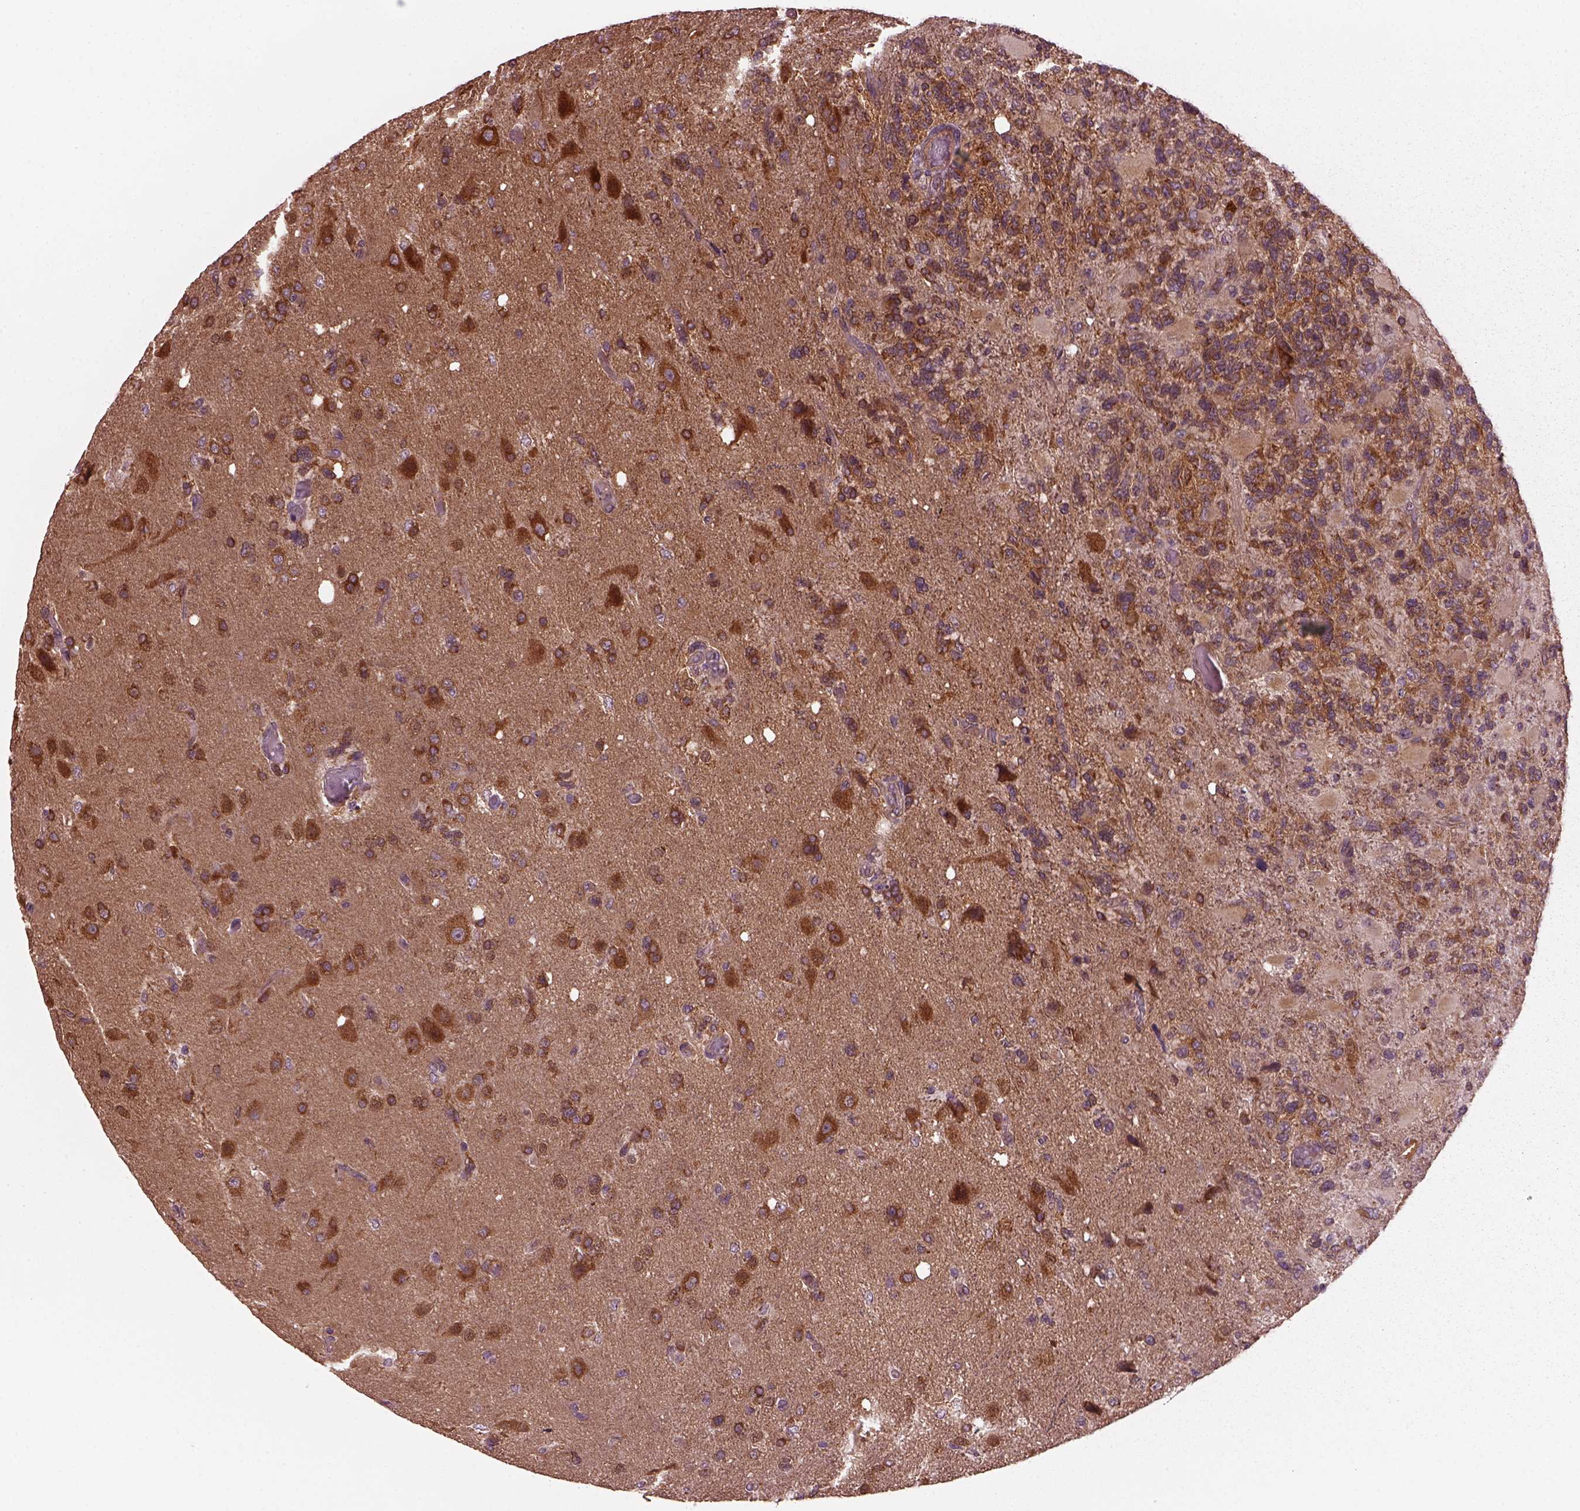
{"staining": {"intensity": "strong", "quantity": ">75%", "location": "cytoplasmic/membranous"}, "tissue": "glioma", "cell_type": "Tumor cells", "image_type": "cancer", "snomed": [{"axis": "morphology", "description": "Glioma, malignant, High grade"}, {"axis": "topography", "description": "Brain"}], "caption": "Glioma tissue exhibits strong cytoplasmic/membranous expression in about >75% of tumor cells, visualized by immunohistochemistry.", "gene": "RUFY3", "patient": {"sex": "female", "age": 71}}